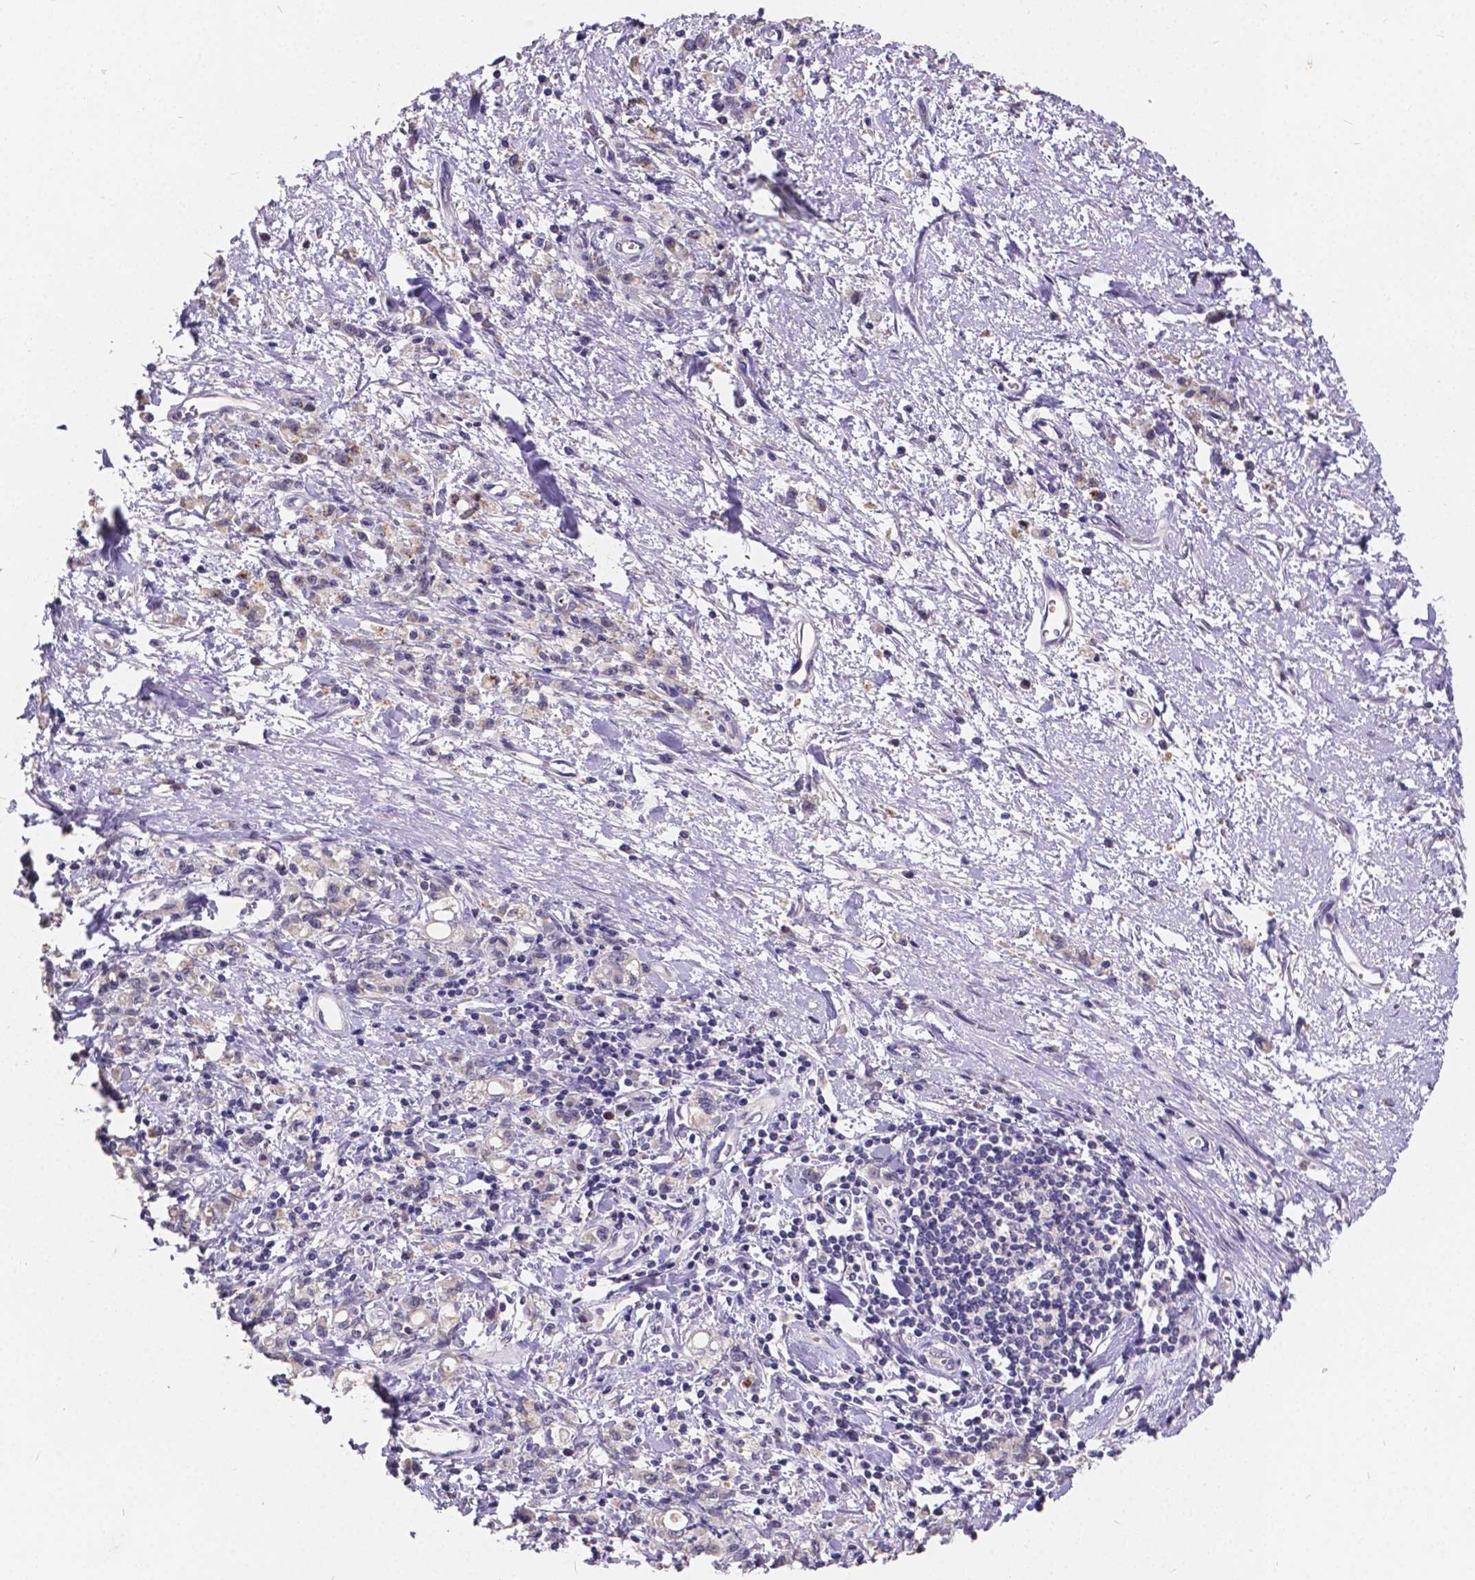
{"staining": {"intensity": "negative", "quantity": "none", "location": "none"}, "tissue": "stomach cancer", "cell_type": "Tumor cells", "image_type": "cancer", "snomed": [{"axis": "morphology", "description": "Adenocarcinoma, NOS"}, {"axis": "topography", "description": "Stomach"}], "caption": "Immunohistochemistry of human adenocarcinoma (stomach) shows no positivity in tumor cells.", "gene": "CTNNA2", "patient": {"sex": "male", "age": 77}}